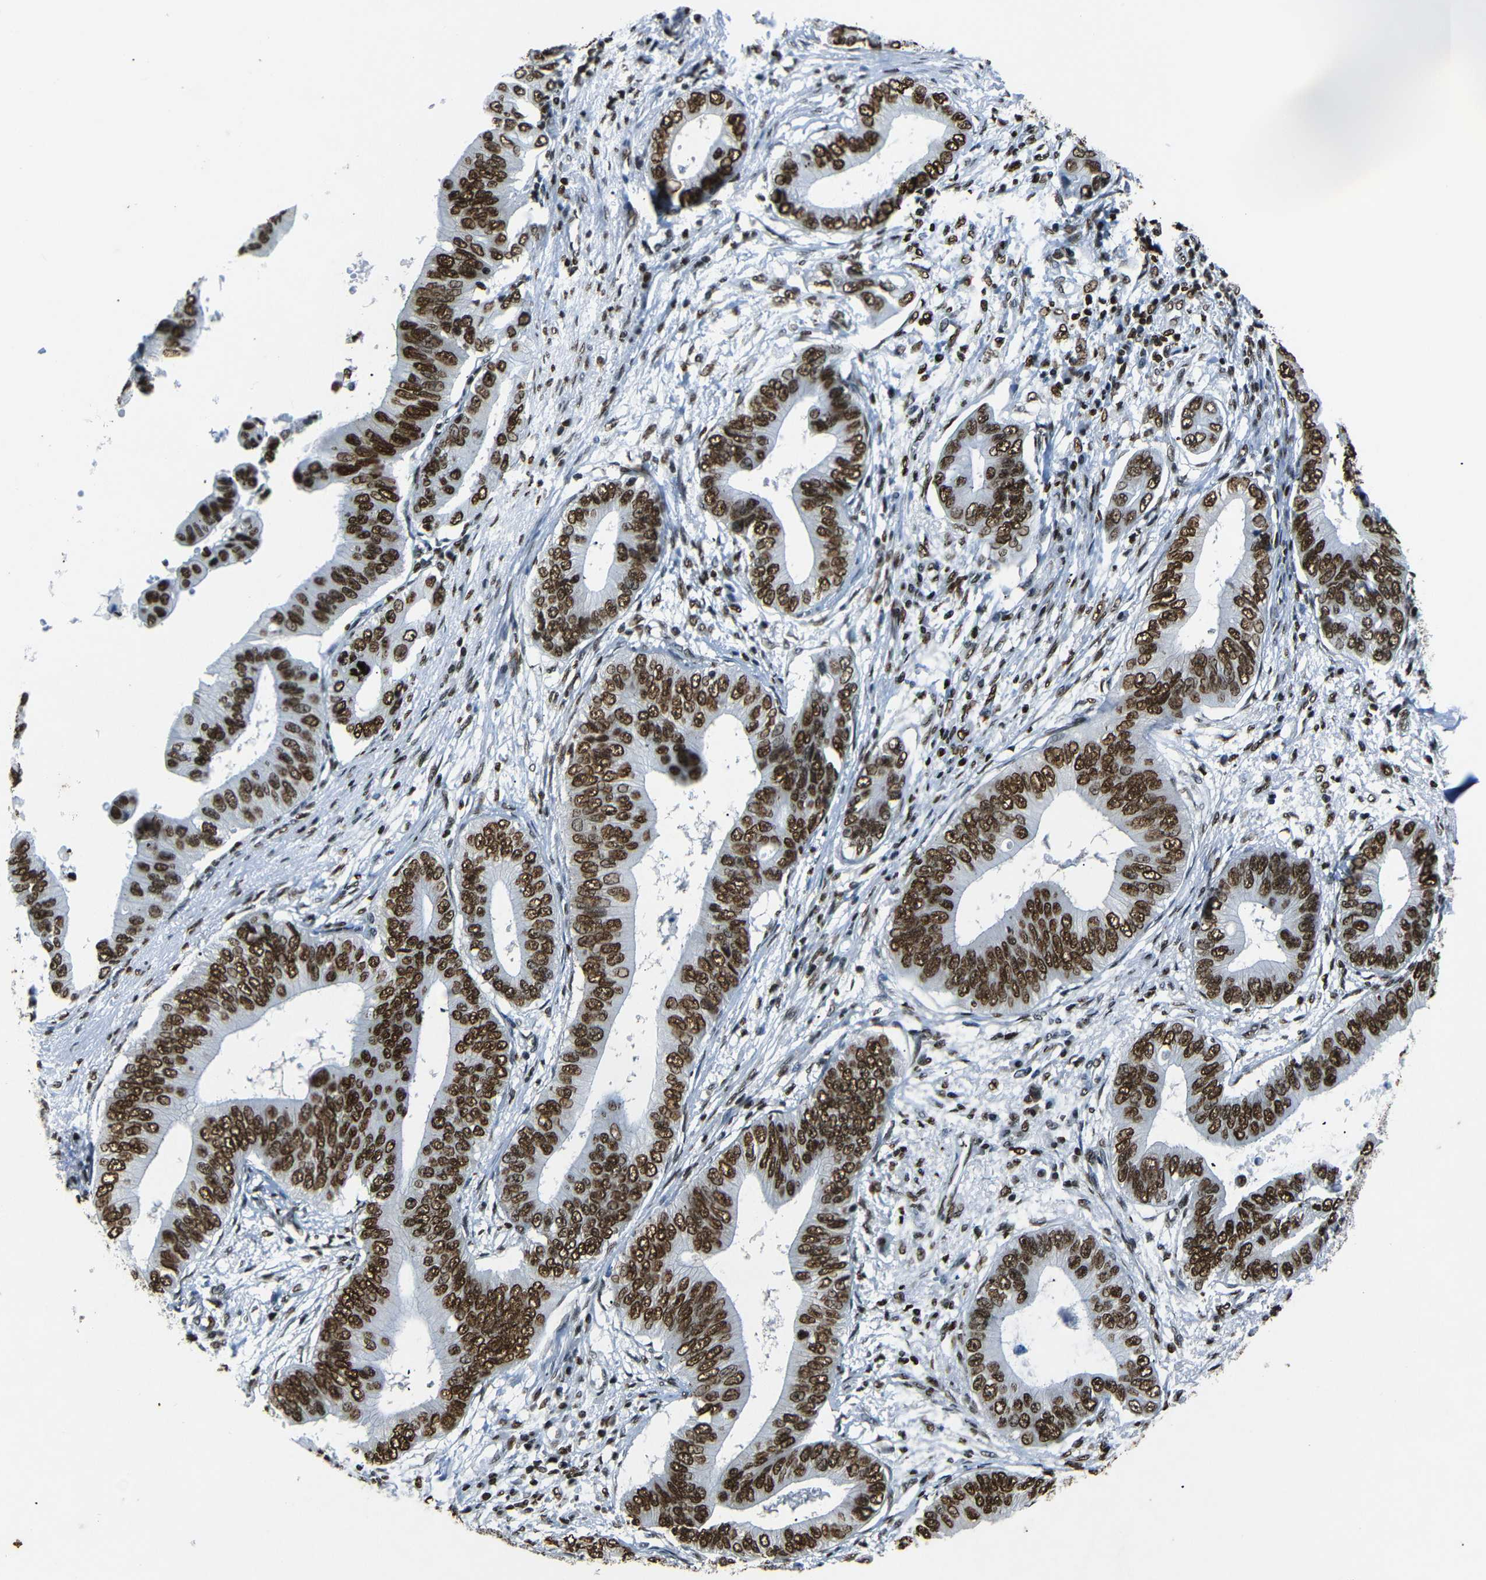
{"staining": {"intensity": "strong", "quantity": ">75%", "location": "nuclear"}, "tissue": "pancreatic cancer", "cell_type": "Tumor cells", "image_type": "cancer", "snomed": [{"axis": "morphology", "description": "Adenocarcinoma, NOS"}, {"axis": "topography", "description": "Pancreas"}], "caption": "Protein staining of pancreatic cancer tissue demonstrates strong nuclear expression in about >75% of tumor cells. (brown staining indicates protein expression, while blue staining denotes nuclei).", "gene": "HMGN1", "patient": {"sex": "male", "age": 77}}